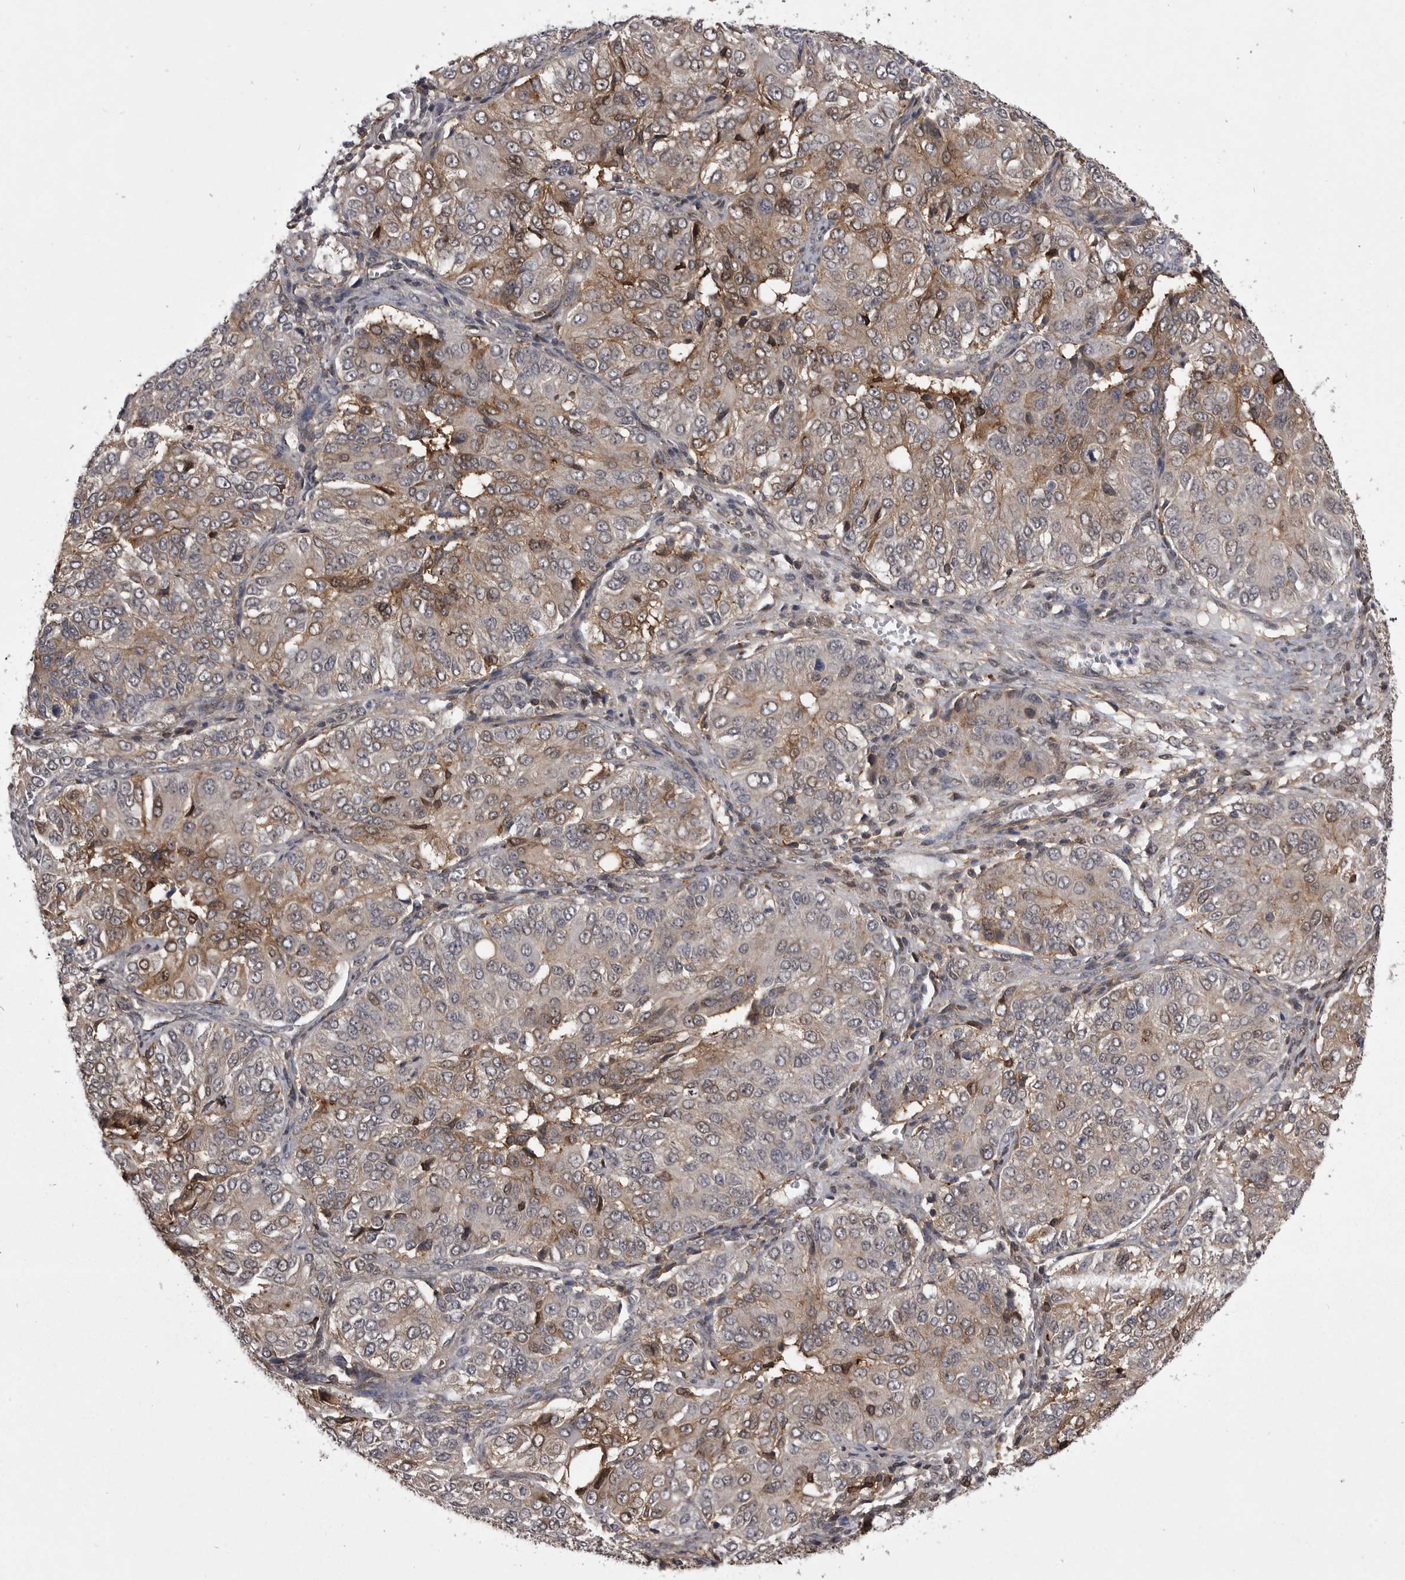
{"staining": {"intensity": "moderate", "quantity": "25%-75%", "location": "cytoplasmic/membranous"}, "tissue": "ovarian cancer", "cell_type": "Tumor cells", "image_type": "cancer", "snomed": [{"axis": "morphology", "description": "Carcinoma, endometroid"}, {"axis": "topography", "description": "Ovary"}], "caption": "The micrograph shows a brown stain indicating the presence of a protein in the cytoplasmic/membranous of tumor cells in ovarian cancer.", "gene": "ABL1", "patient": {"sex": "female", "age": 51}}